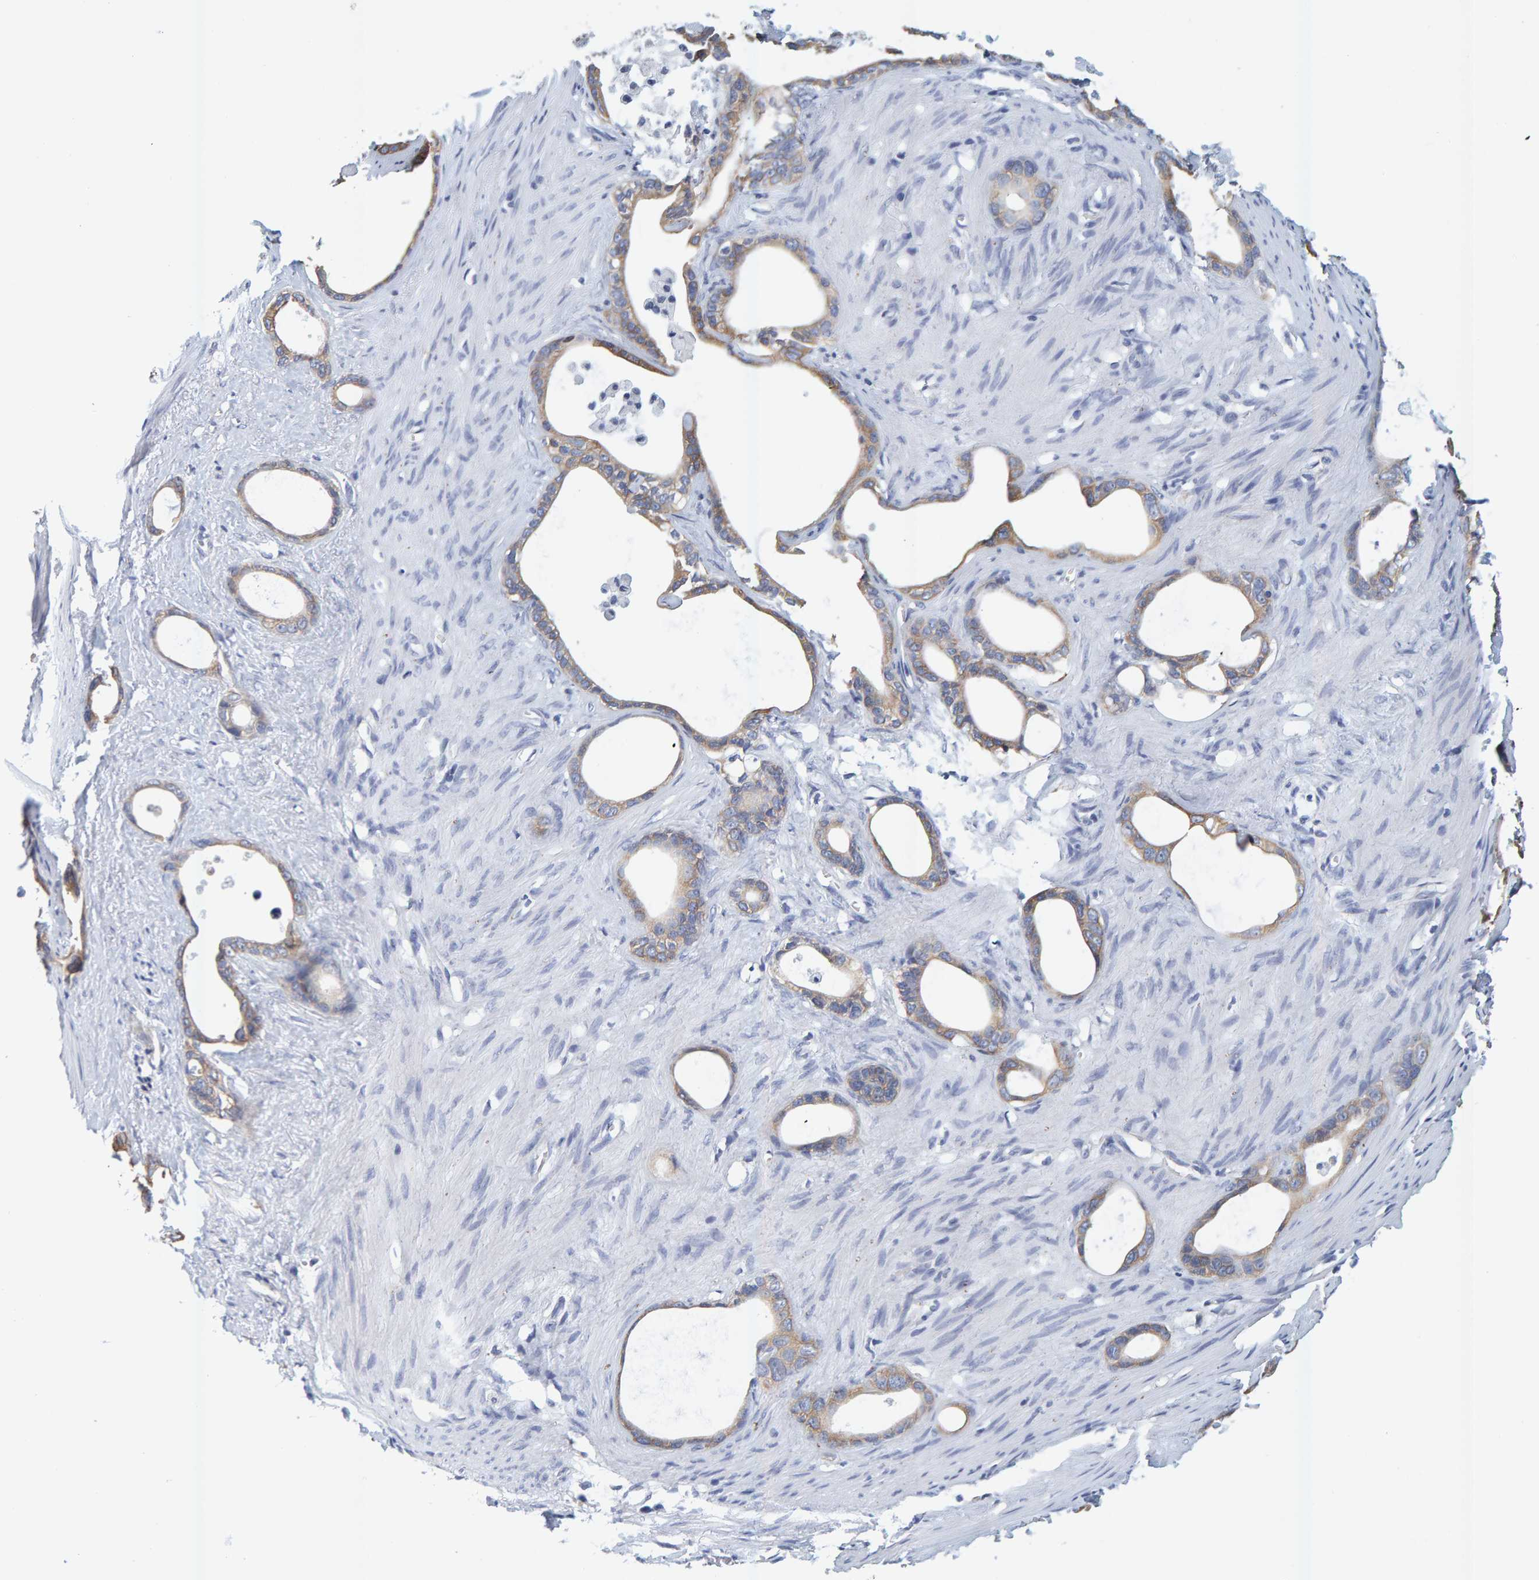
{"staining": {"intensity": "moderate", "quantity": ">75%", "location": "cytoplasmic/membranous"}, "tissue": "stomach cancer", "cell_type": "Tumor cells", "image_type": "cancer", "snomed": [{"axis": "morphology", "description": "Adenocarcinoma, NOS"}, {"axis": "topography", "description": "Stomach"}], "caption": "Human stomach cancer stained with a brown dye displays moderate cytoplasmic/membranous positive positivity in about >75% of tumor cells.", "gene": "SGPL1", "patient": {"sex": "female", "age": 75}}